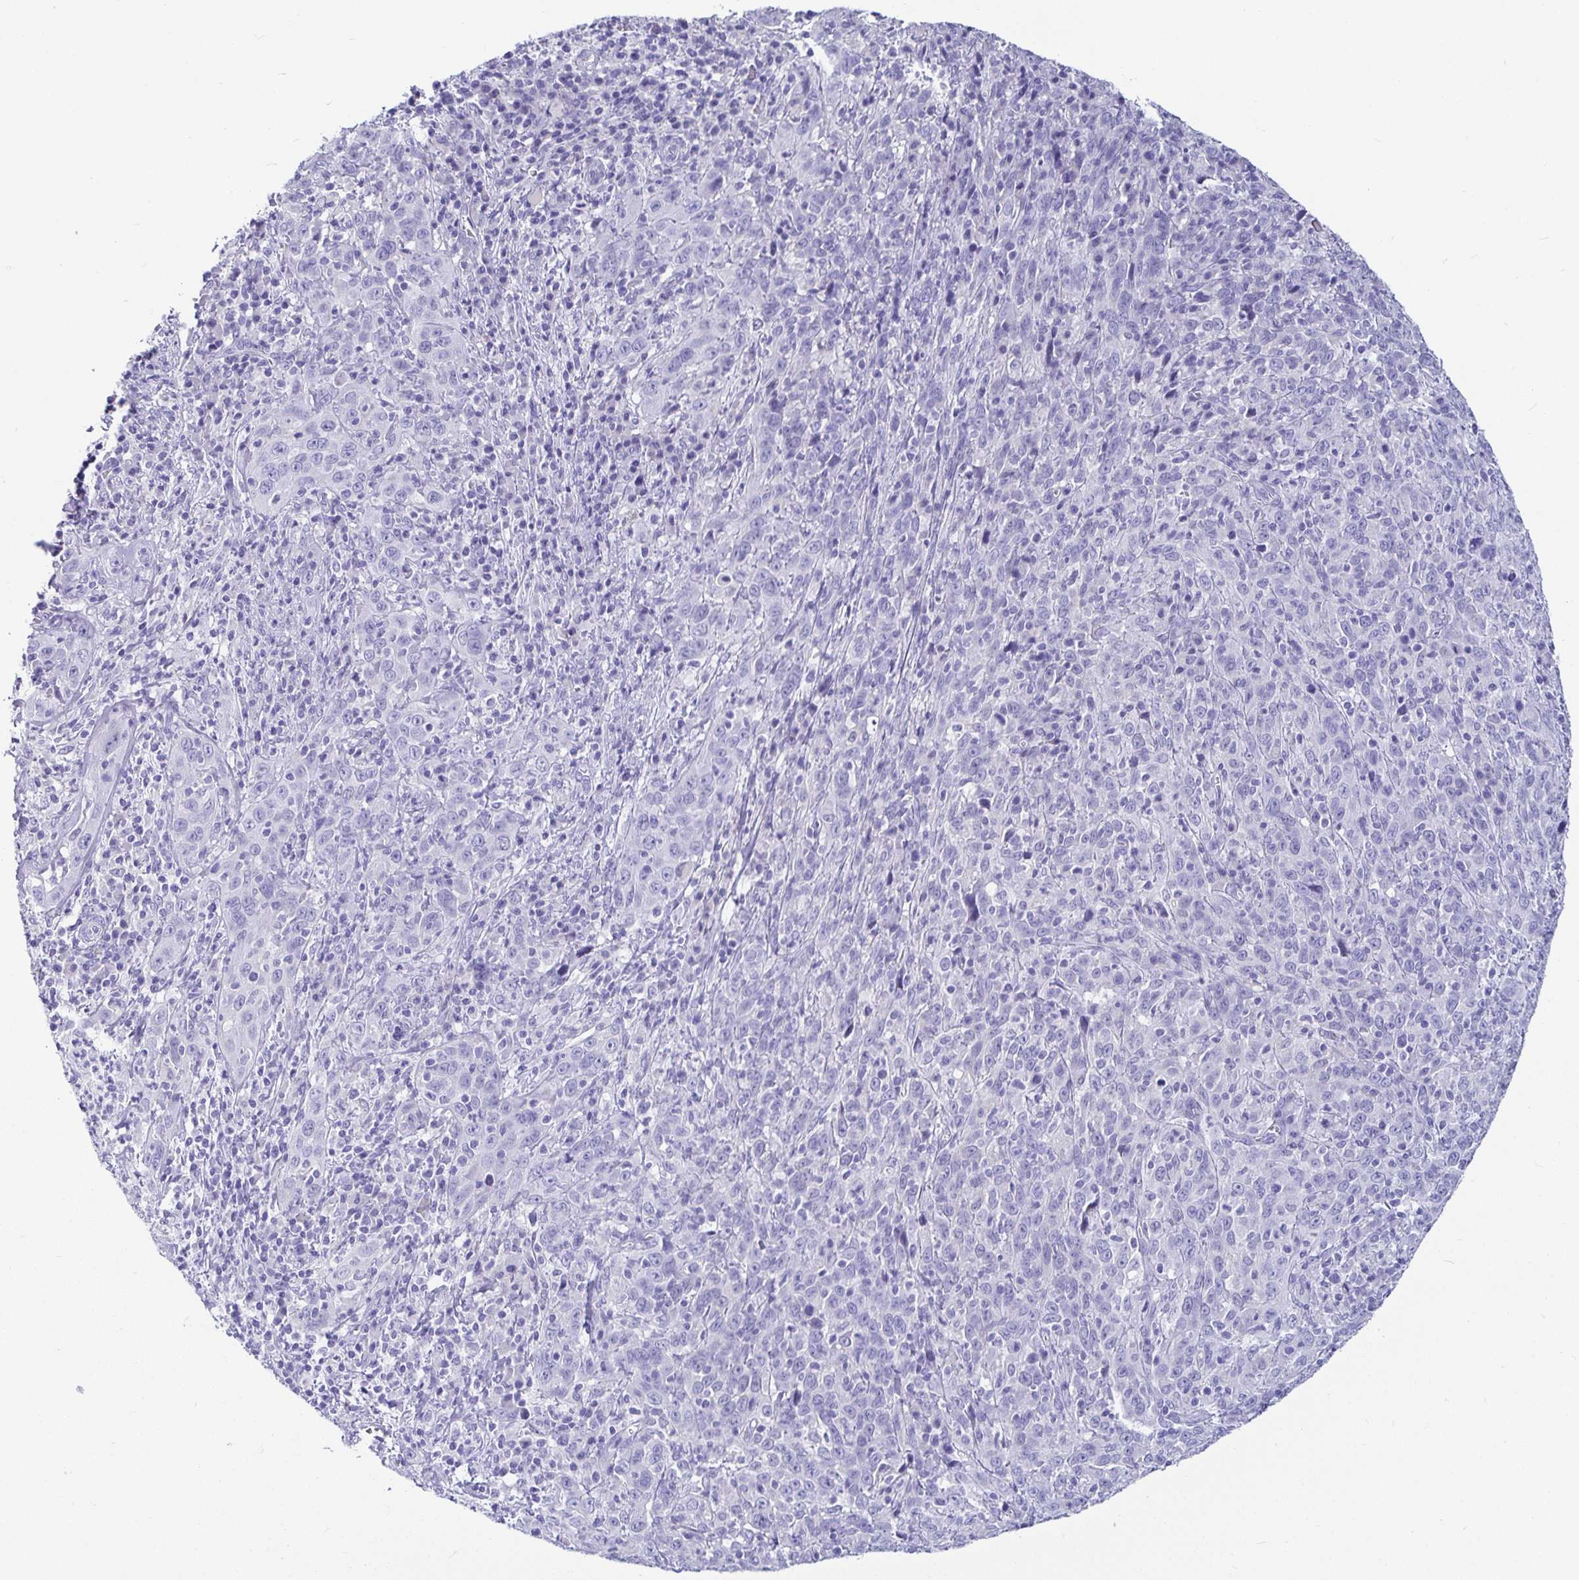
{"staining": {"intensity": "negative", "quantity": "none", "location": "none"}, "tissue": "cervical cancer", "cell_type": "Tumor cells", "image_type": "cancer", "snomed": [{"axis": "morphology", "description": "Squamous cell carcinoma, NOS"}, {"axis": "topography", "description": "Cervix"}], "caption": "The IHC photomicrograph has no significant staining in tumor cells of squamous cell carcinoma (cervical) tissue.", "gene": "TMEM241", "patient": {"sex": "female", "age": 46}}